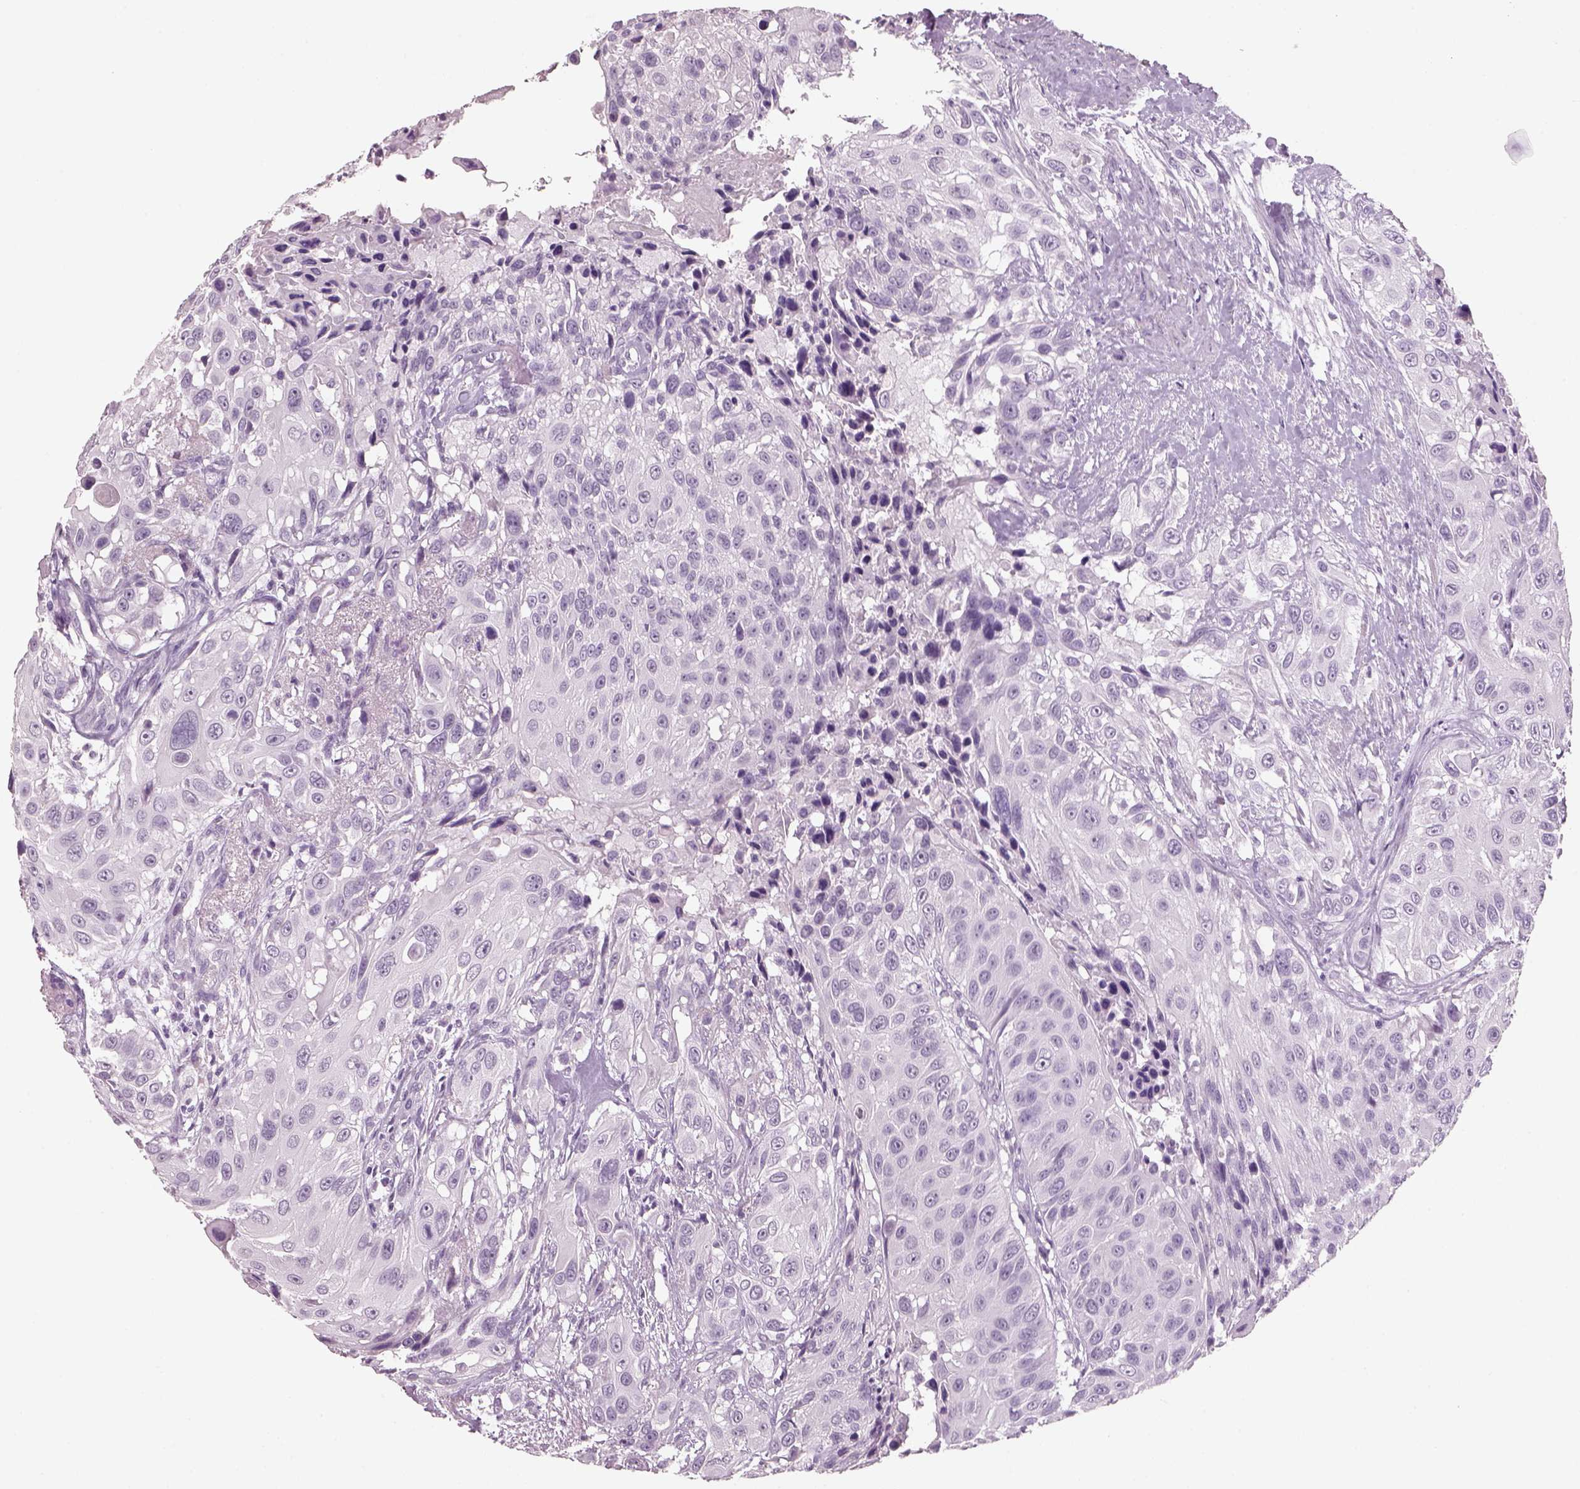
{"staining": {"intensity": "negative", "quantity": "none", "location": "none"}, "tissue": "urothelial cancer", "cell_type": "Tumor cells", "image_type": "cancer", "snomed": [{"axis": "morphology", "description": "Urothelial carcinoma, NOS"}, {"axis": "topography", "description": "Urinary bladder"}], "caption": "IHC histopathology image of neoplastic tissue: human transitional cell carcinoma stained with DAB demonstrates no significant protein staining in tumor cells.", "gene": "SLC6A2", "patient": {"sex": "male", "age": 55}}